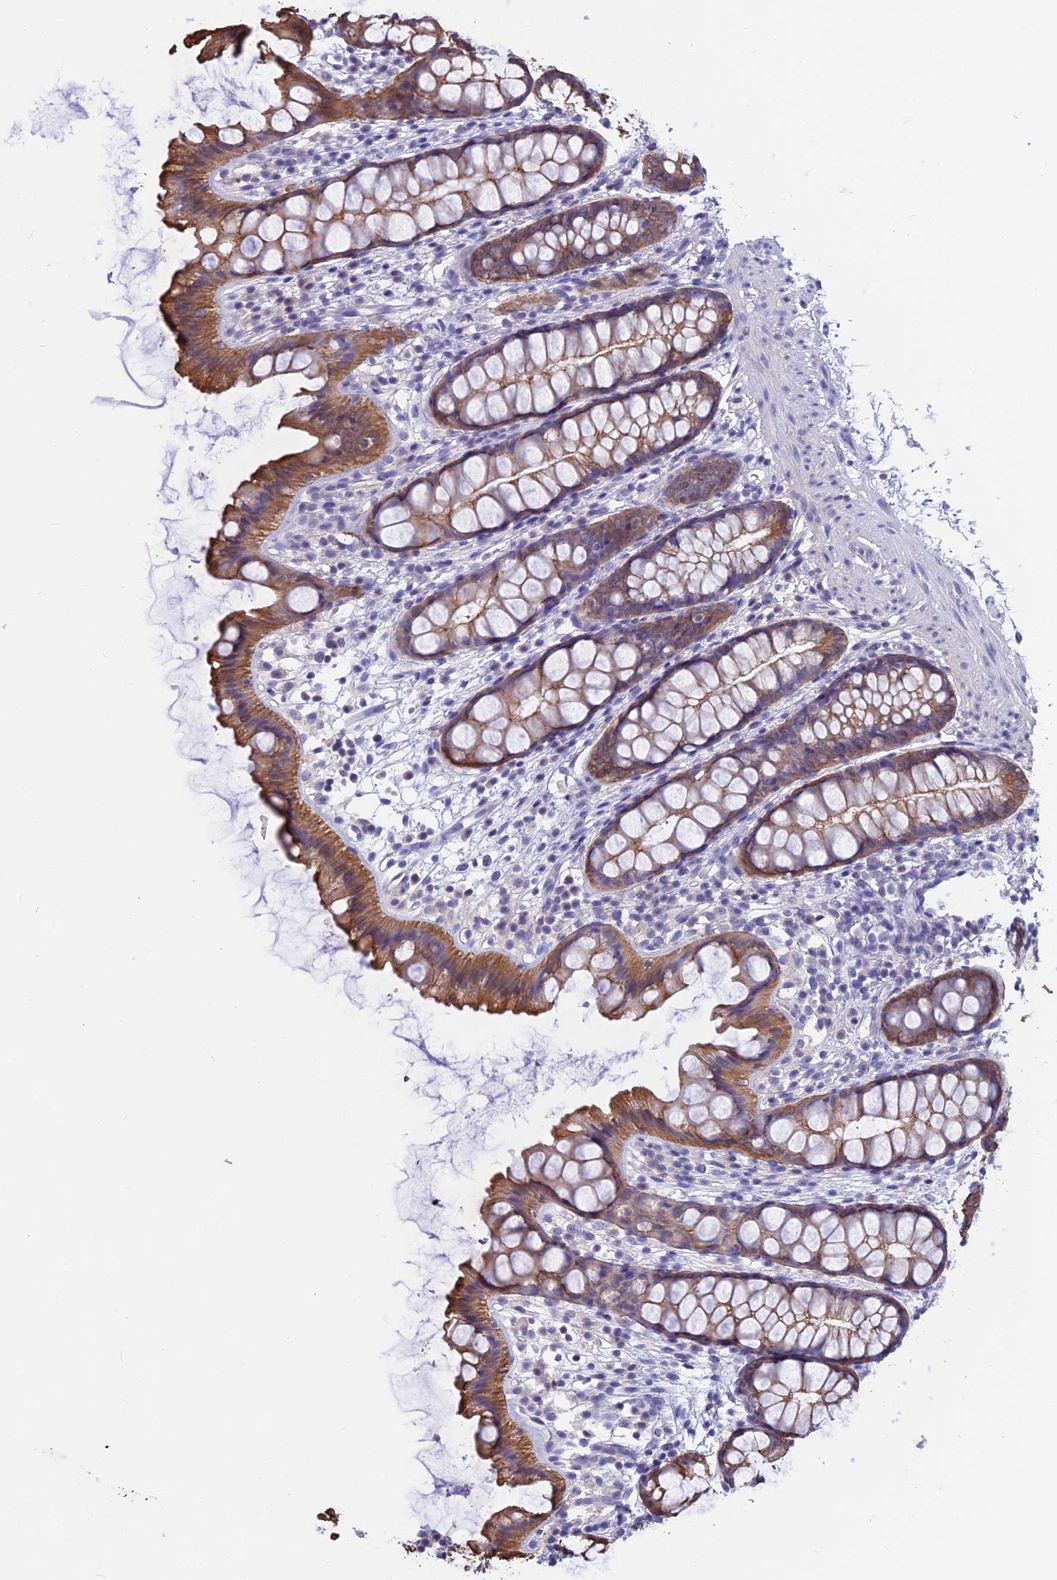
{"staining": {"intensity": "moderate", "quantity": ">75%", "location": "cytoplasmic/membranous"}, "tissue": "rectum", "cell_type": "Glandular cells", "image_type": "normal", "snomed": [{"axis": "morphology", "description": "Normal tissue, NOS"}, {"axis": "topography", "description": "Rectum"}], "caption": "A high-resolution image shows IHC staining of normal rectum, which shows moderate cytoplasmic/membranous positivity in about >75% of glandular cells.", "gene": "STUB1", "patient": {"sex": "female", "age": 65}}